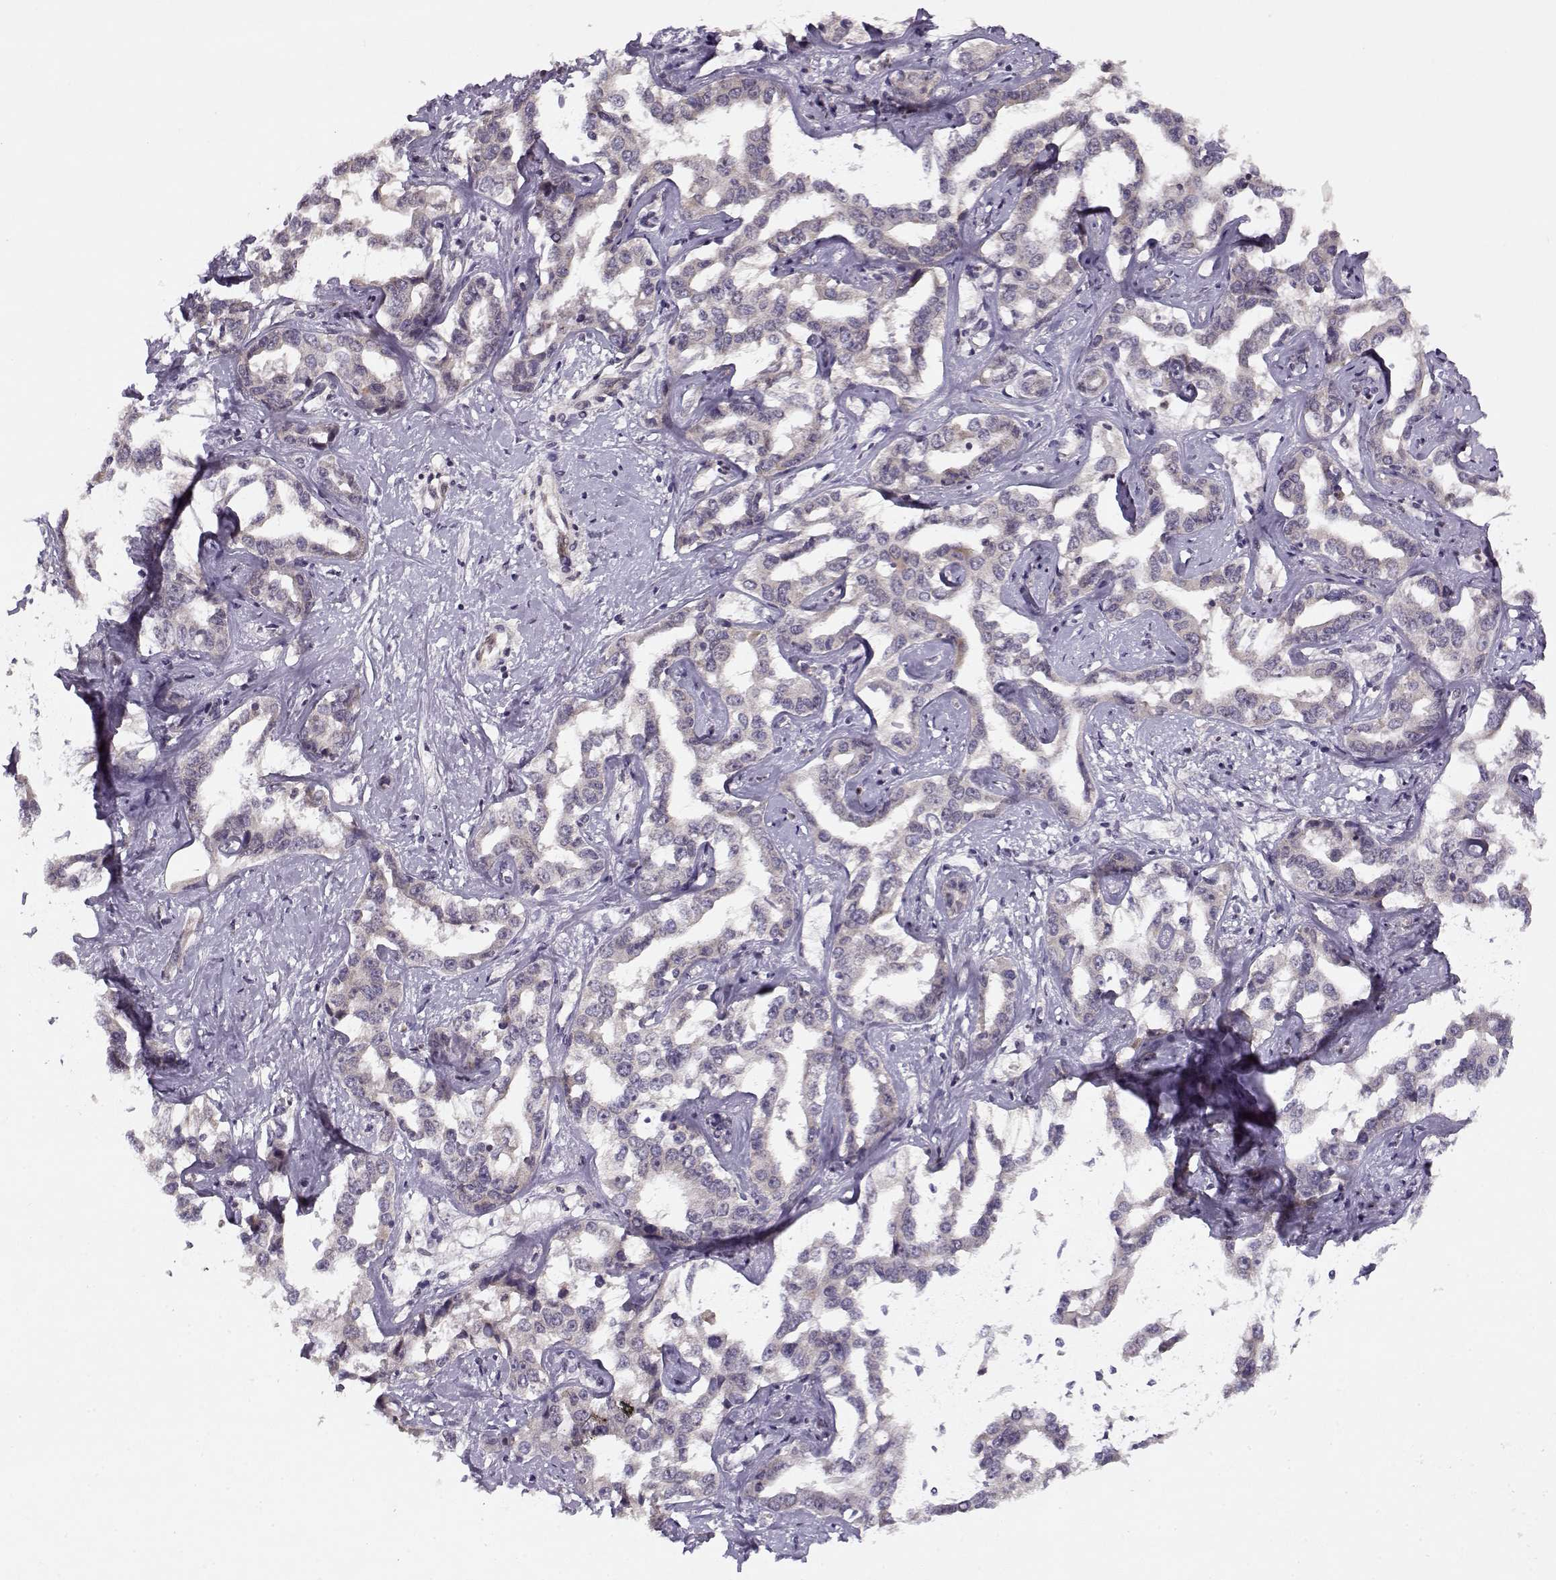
{"staining": {"intensity": "negative", "quantity": "none", "location": "none"}, "tissue": "liver cancer", "cell_type": "Tumor cells", "image_type": "cancer", "snomed": [{"axis": "morphology", "description": "Cholangiocarcinoma"}, {"axis": "topography", "description": "Liver"}], "caption": "A micrograph of liver cholangiocarcinoma stained for a protein displays no brown staining in tumor cells. Brightfield microscopy of immunohistochemistry (IHC) stained with DAB (brown) and hematoxylin (blue), captured at high magnification.", "gene": "BMX", "patient": {"sex": "male", "age": 59}}